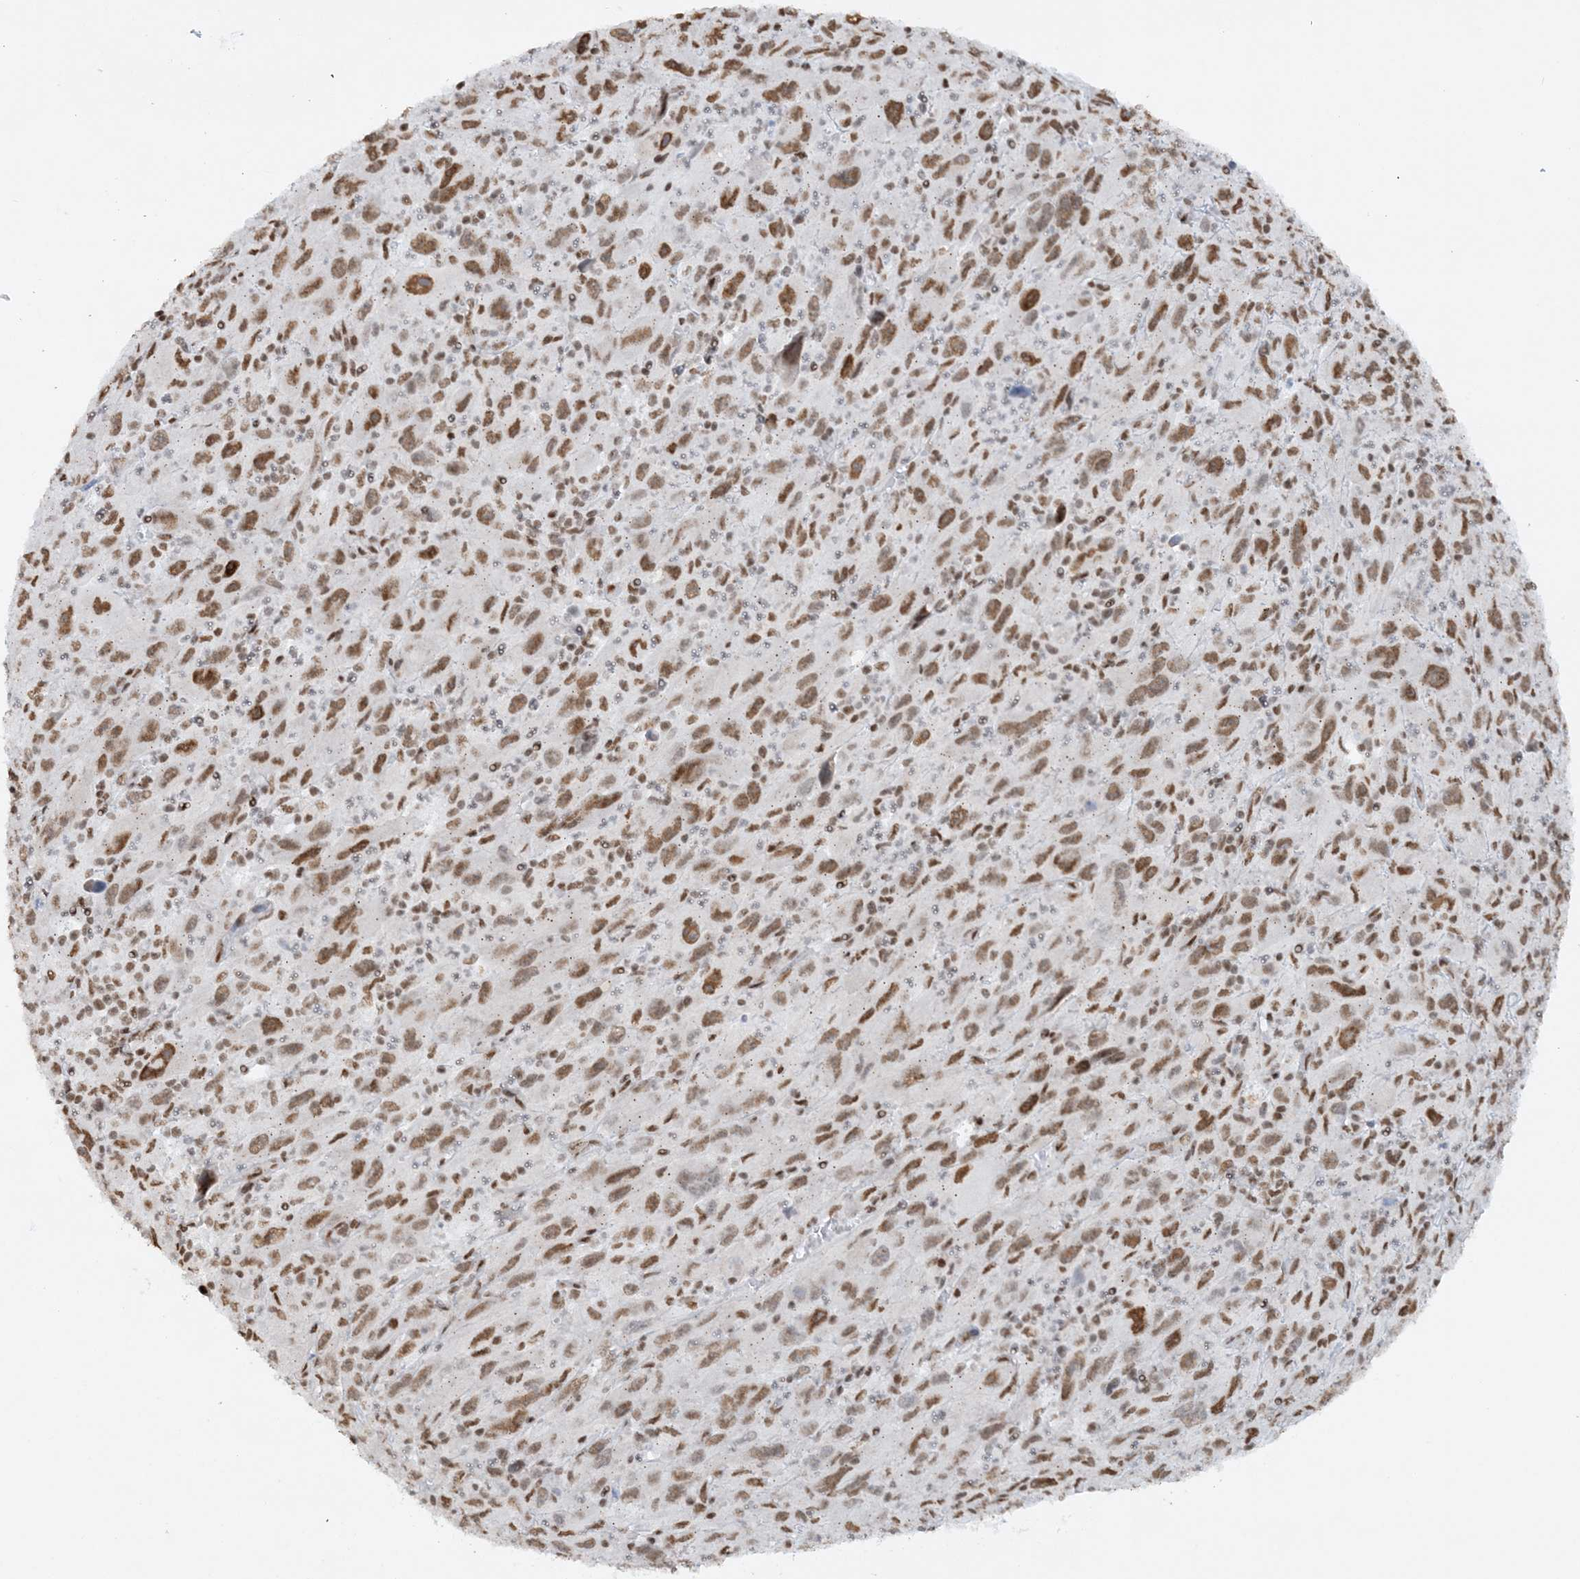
{"staining": {"intensity": "moderate", "quantity": ">75%", "location": "nuclear"}, "tissue": "melanoma", "cell_type": "Tumor cells", "image_type": "cancer", "snomed": [{"axis": "morphology", "description": "Malignant melanoma, Metastatic site"}, {"axis": "topography", "description": "Skin"}], "caption": "Malignant melanoma (metastatic site) stained for a protein reveals moderate nuclear positivity in tumor cells.", "gene": "DELE1", "patient": {"sex": "female", "age": 56}}